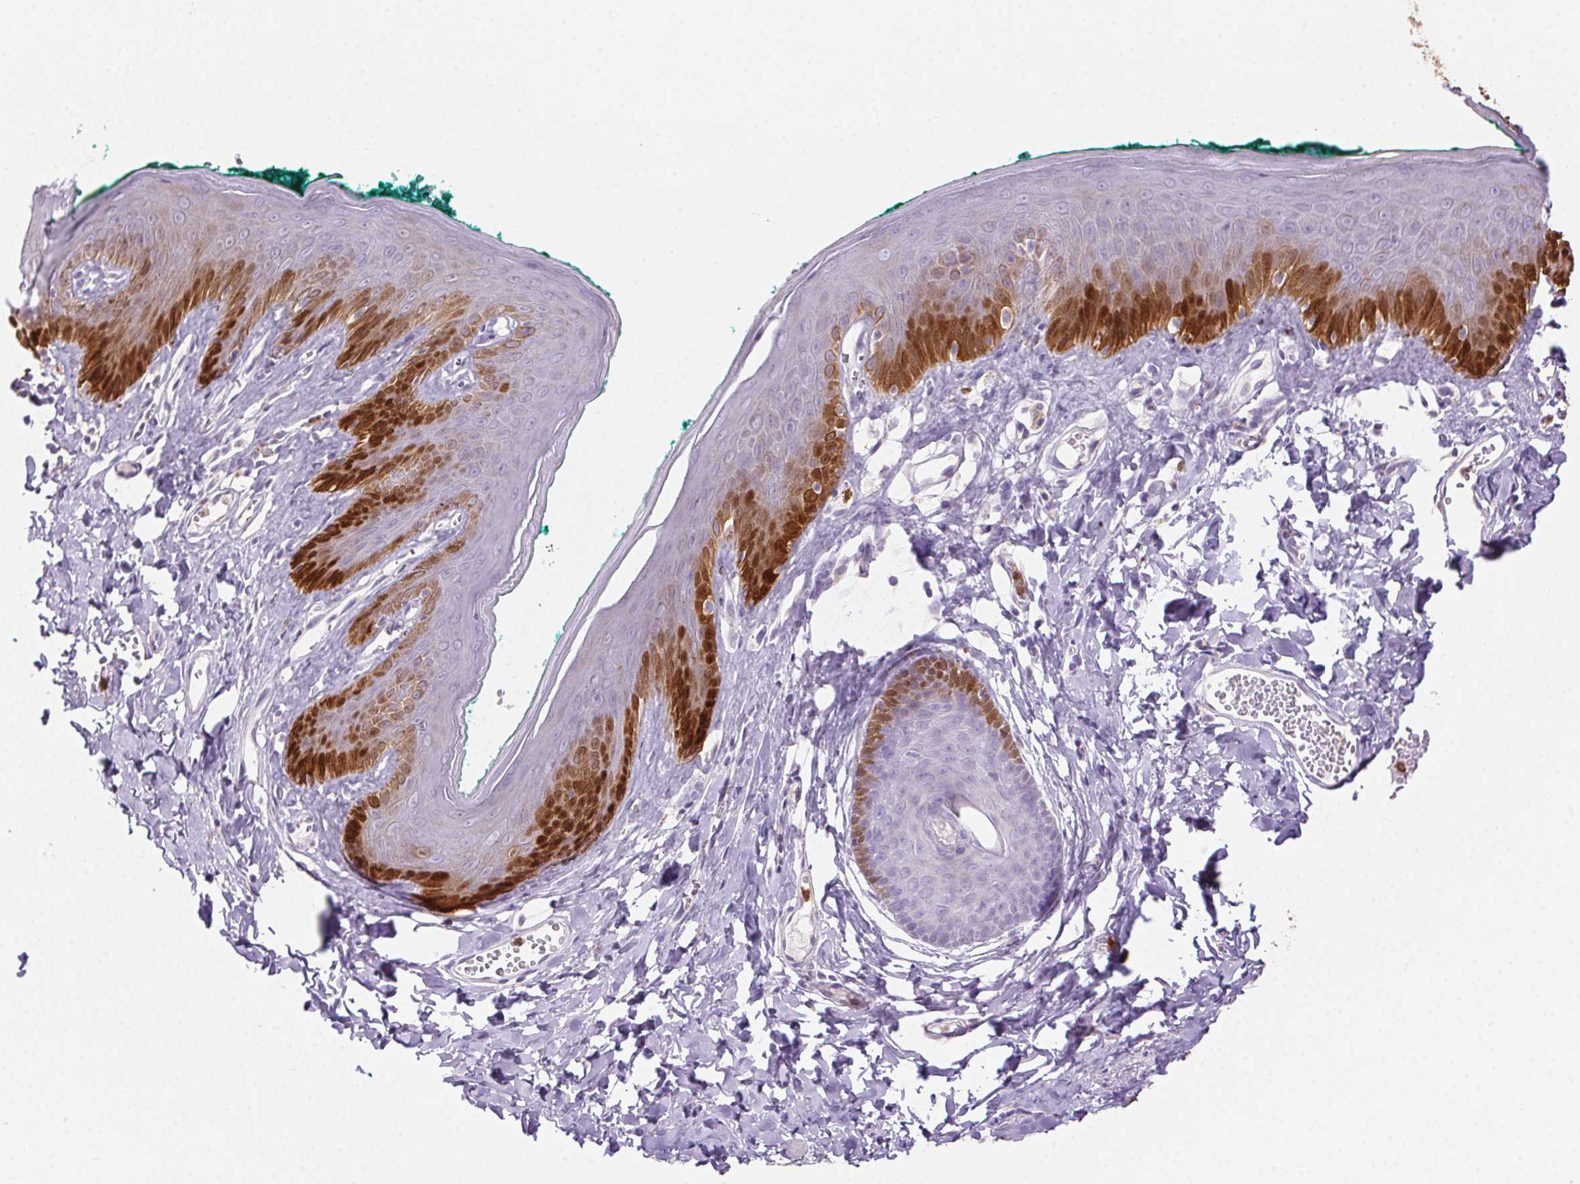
{"staining": {"intensity": "strong", "quantity": "<25%", "location": "cytoplasmic/membranous,nuclear"}, "tissue": "skin", "cell_type": "Epidermal cells", "image_type": "normal", "snomed": [{"axis": "morphology", "description": "Normal tissue, NOS"}, {"axis": "topography", "description": "Vulva"}, {"axis": "topography", "description": "Peripheral nerve tissue"}], "caption": "The histopathology image demonstrates staining of unremarkable skin, revealing strong cytoplasmic/membranous,nuclear protein staining (brown color) within epidermal cells. The staining was performed using DAB to visualize the protein expression in brown, while the nuclei were stained in blue with hematoxylin (Magnification: 20x).", "gene": "TMEM45A", "patient": {"sex": "female", "age": 66}}